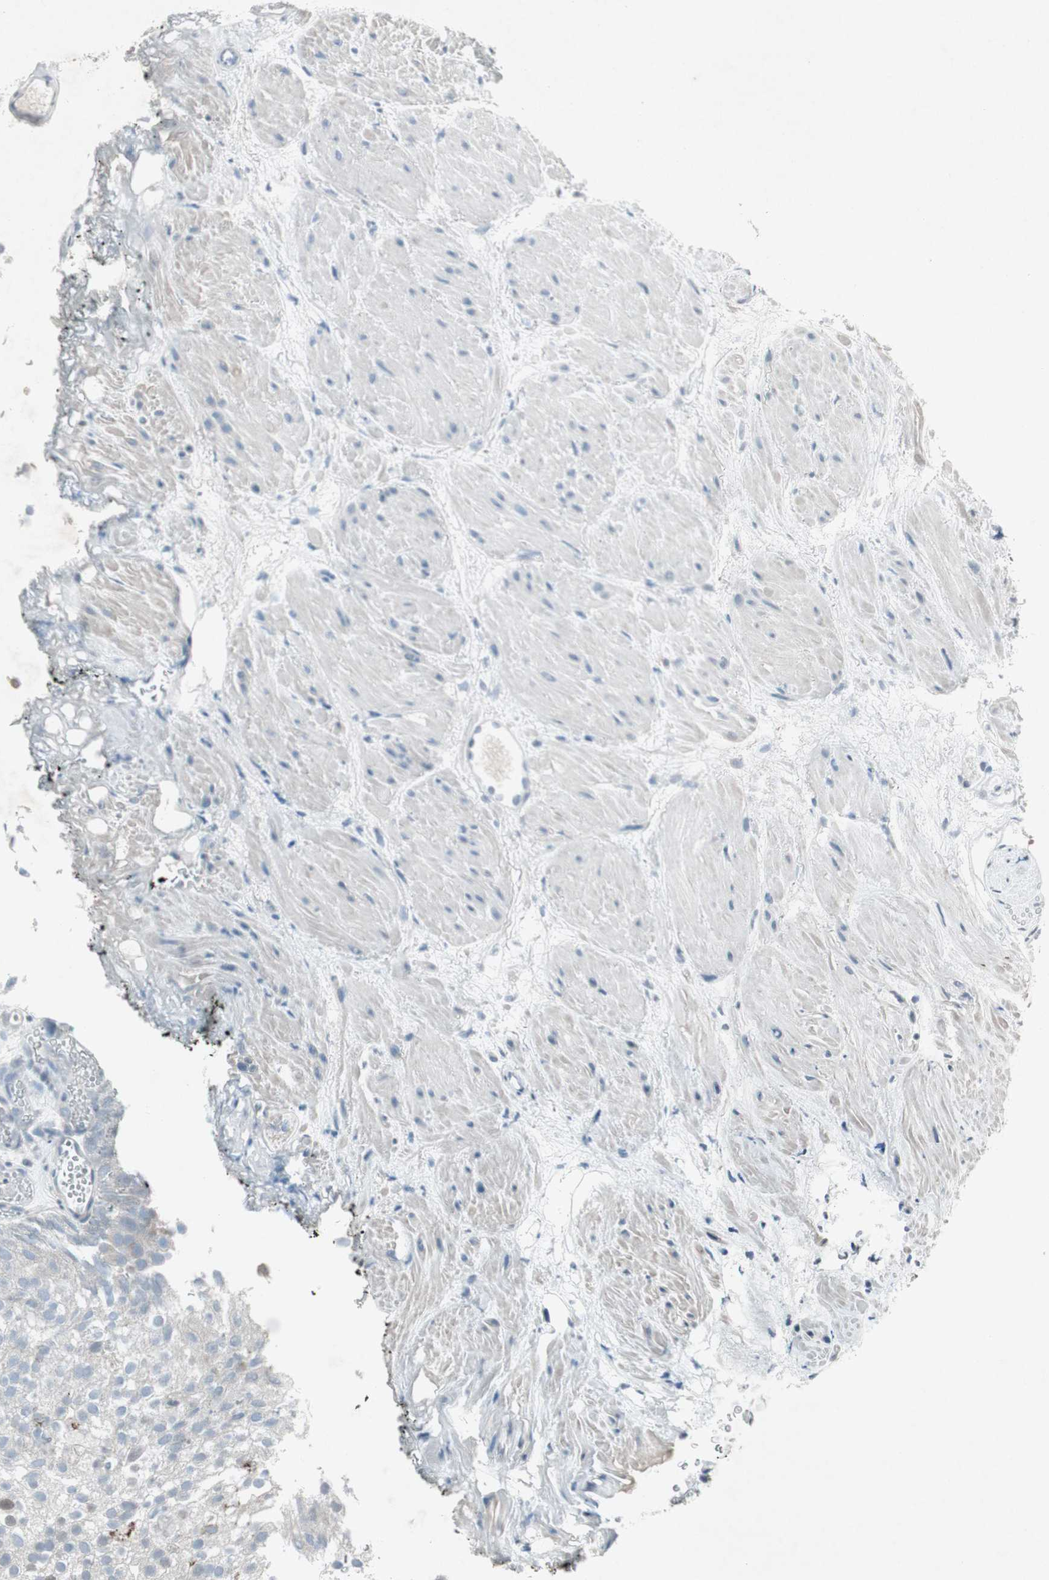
{"staining": {"intensity": "negative", "quantity": "none", "location": "none"}, "tissue": "urothelial cancer", "cell_type": "Tumor cells", "image_type": "cancer", "snomed": [{"axis": "morphology", "description": "Urothelial carcinoma, Low grade"}, {"axis": "topography", "description": "Urinary bladder"}], "caption": "DAB immunohistochemical staining of low-grade urothelial carcinoma exhibits no significant staining in tumor cells.", "gene": "ARG2", "patient": {"sex": "male", "age": 78}}